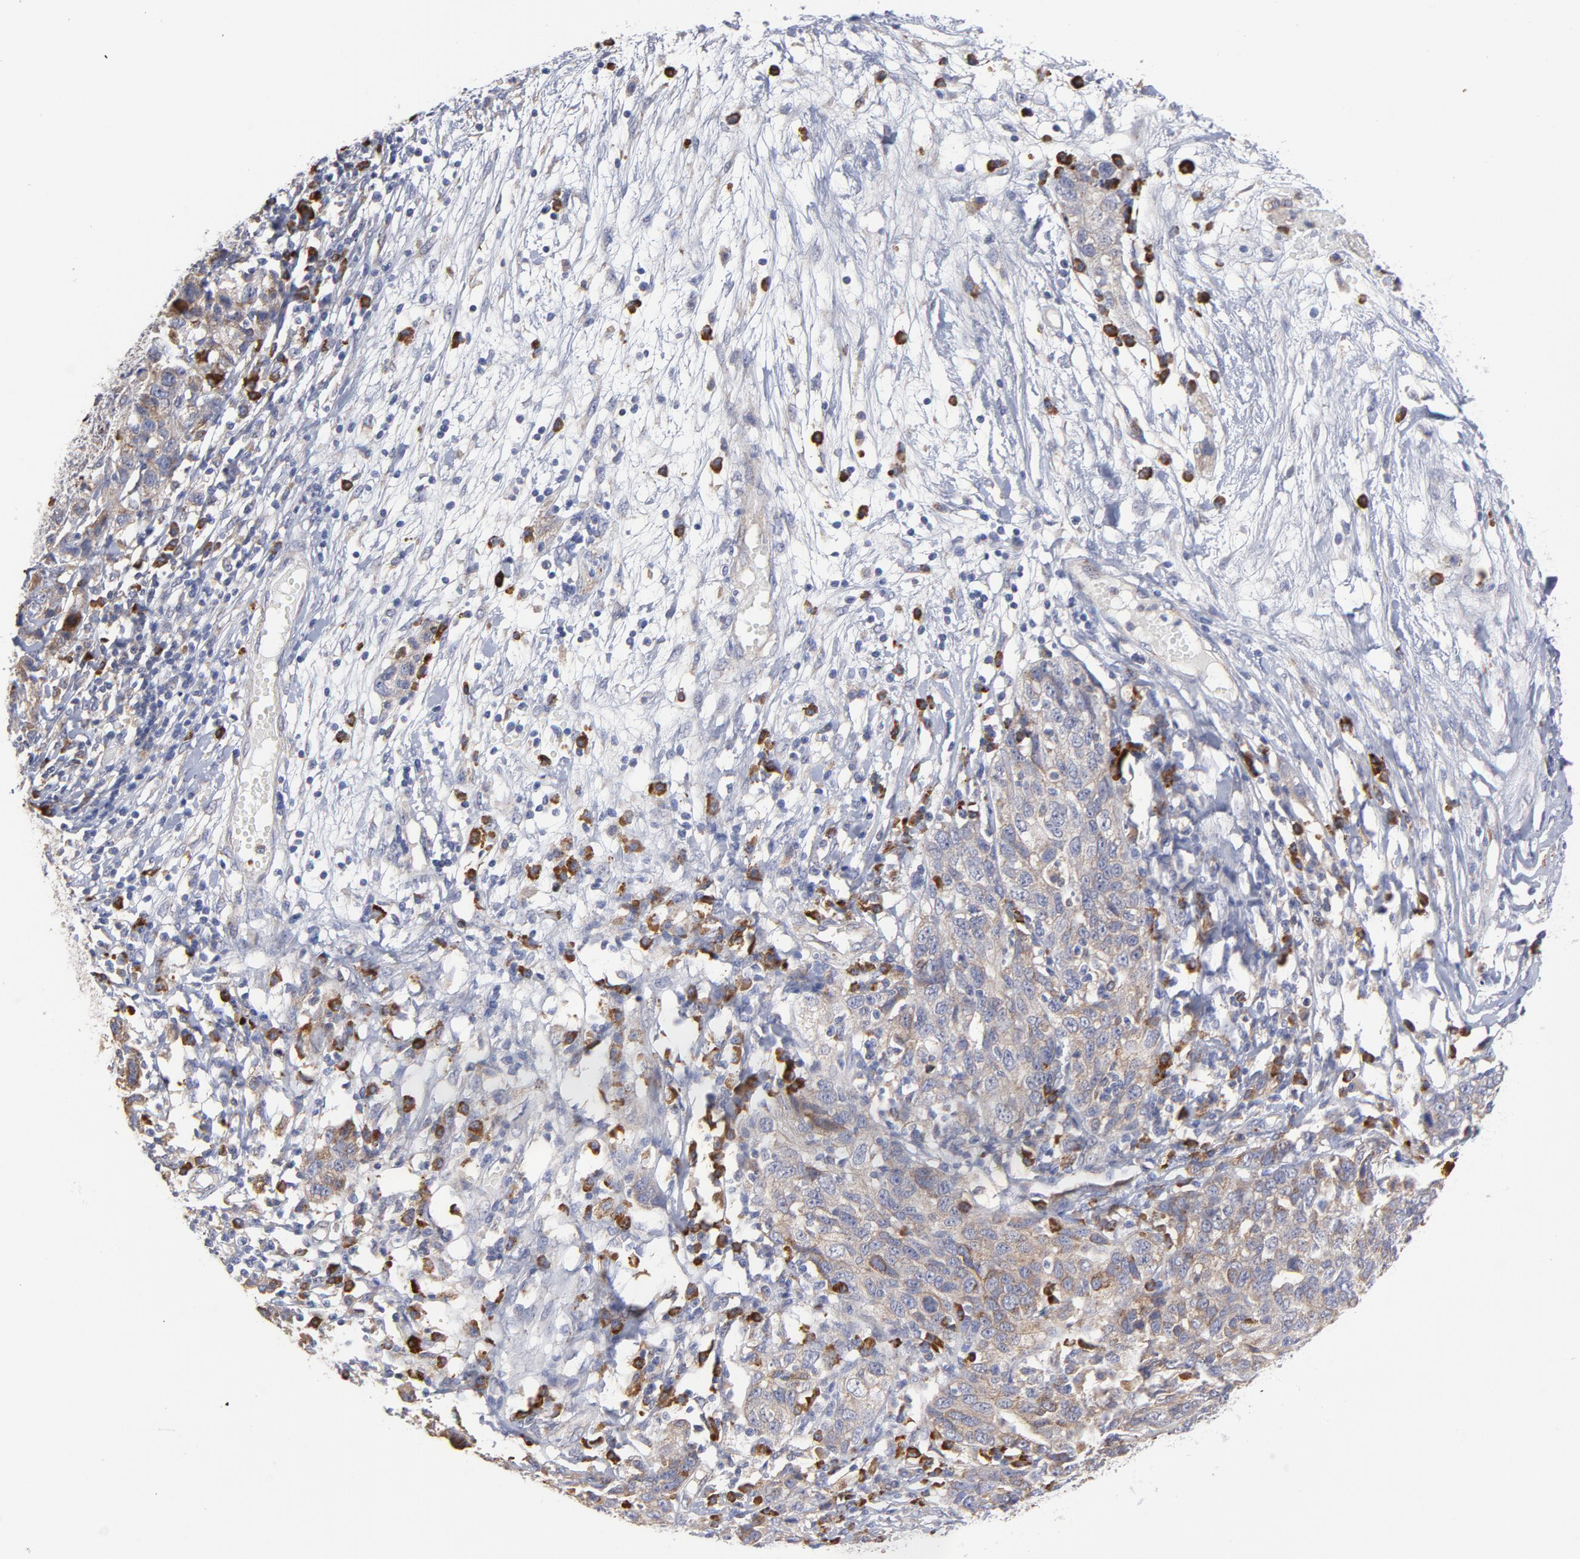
{"staining": {"intensity": "weak", "quantity": ">75%", "location": "cytoplasmic/membranous"}, "tissue": "ovarian cancer", "cell_type": "Tumor cells", "image_type": "cancer", "snomed": [{"axis": "morphology", "description": "Cystadenocarcinoma, serous, NOS"}, {"axis": "topography", "description": "Ovary"}], "caption": "High-magnification brightfield microscopy of ovarian cancer stained with DAB (brown) and counterstained with hematoxylin (blue). tumor cells exhibit weak cytoplasmic/membranous positivity is identified in approximately>75% of cells. (IHC, brightfield microscopy, high magnification).", "gene": "RAPGEF3", "patient": {"sex": "female", "age": 71}}